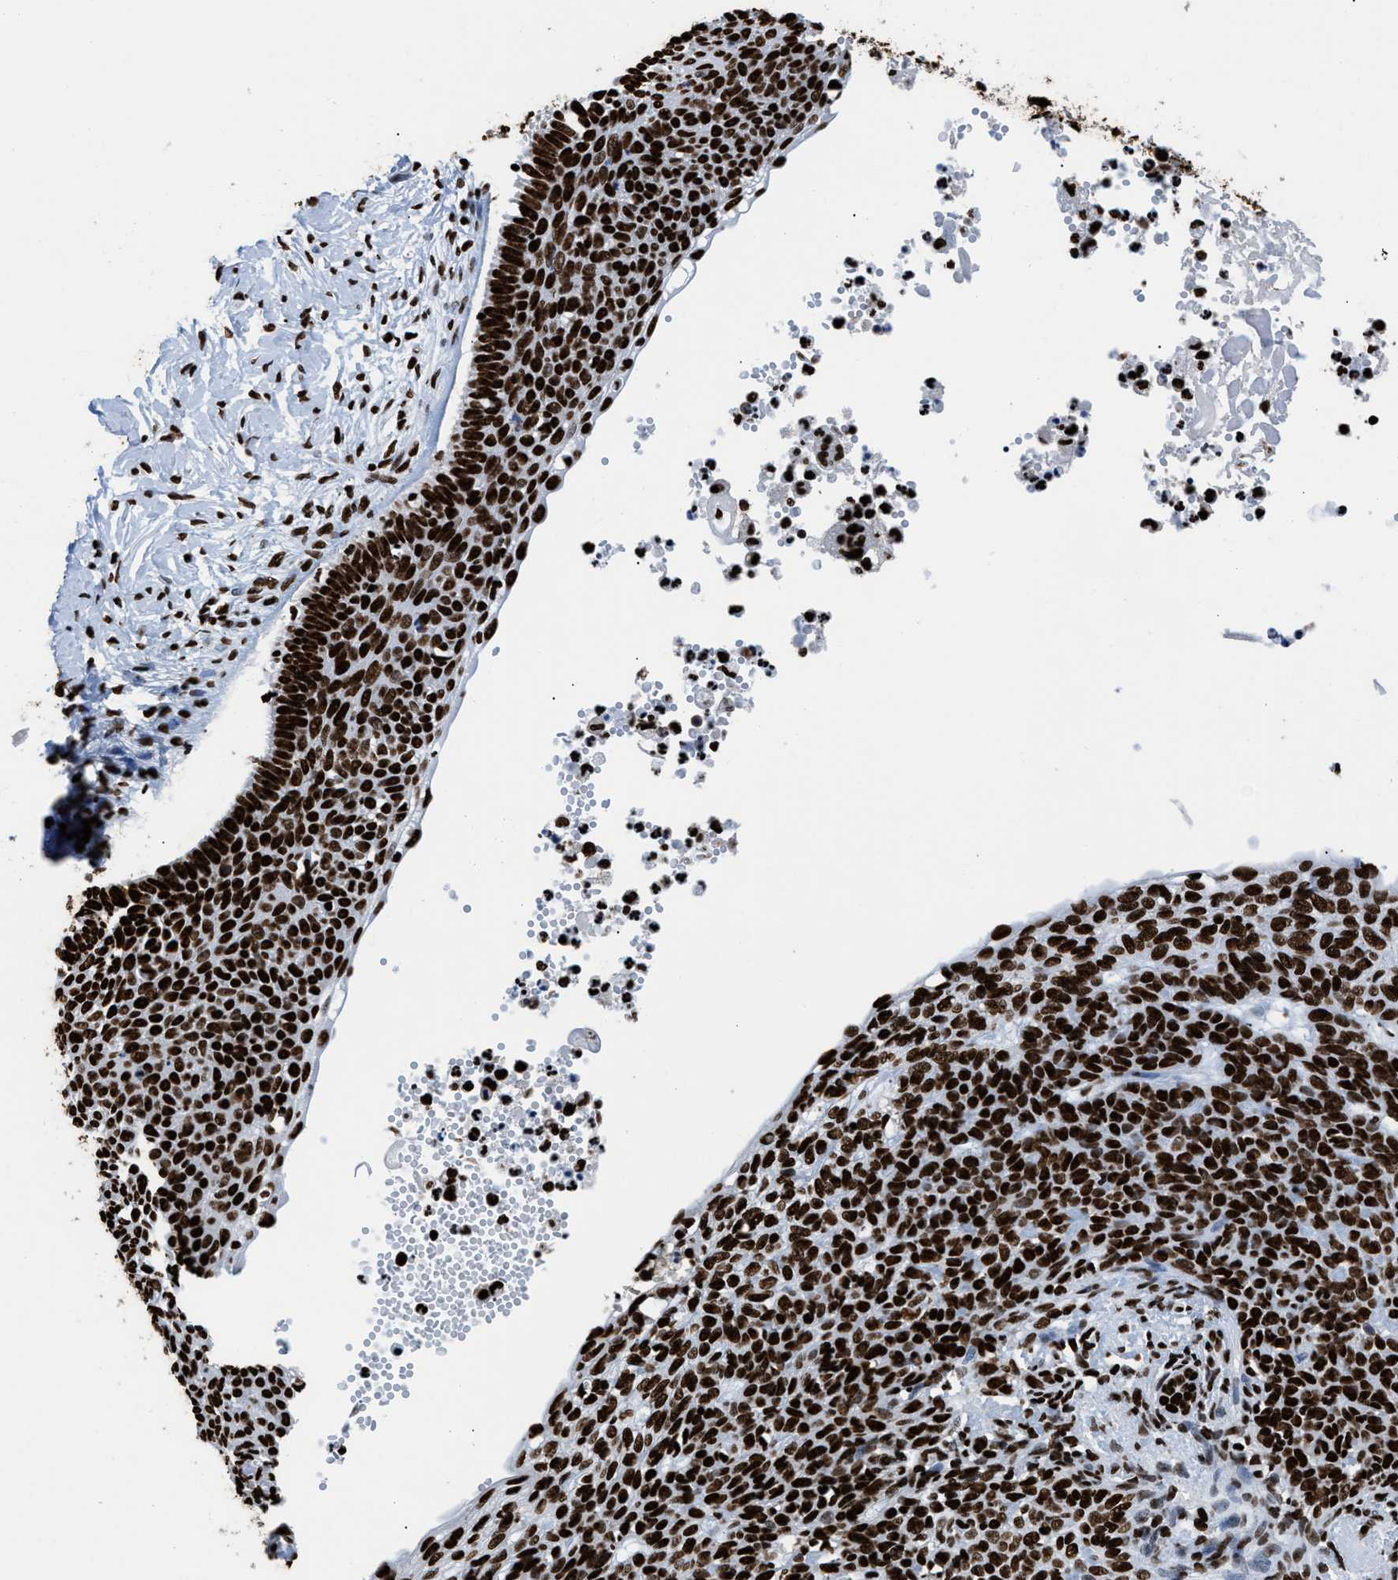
{"staining": {"intensity": "strong", "quantity": ">75%", "location": "nuclear"}, "tissue": "skin cancer", "cell_type": "Tumor cells", "image_type": "cancer", "snomed": [{"axis": "morphology", "description": "Normal tissue, NOS"}, {"axis": "morphology", "description": "Basal cell carcinoma"}, {"axis": "topography", "description": "Skin"}], "caption": "Protein positivity by immunohistochemistry demonstrates strong nuclear expression in about >75% of tumor cells in basal cell carcinoma (skin).", "gene": "HNRNPM", "patient": {"sex": "male", "age": 87}}